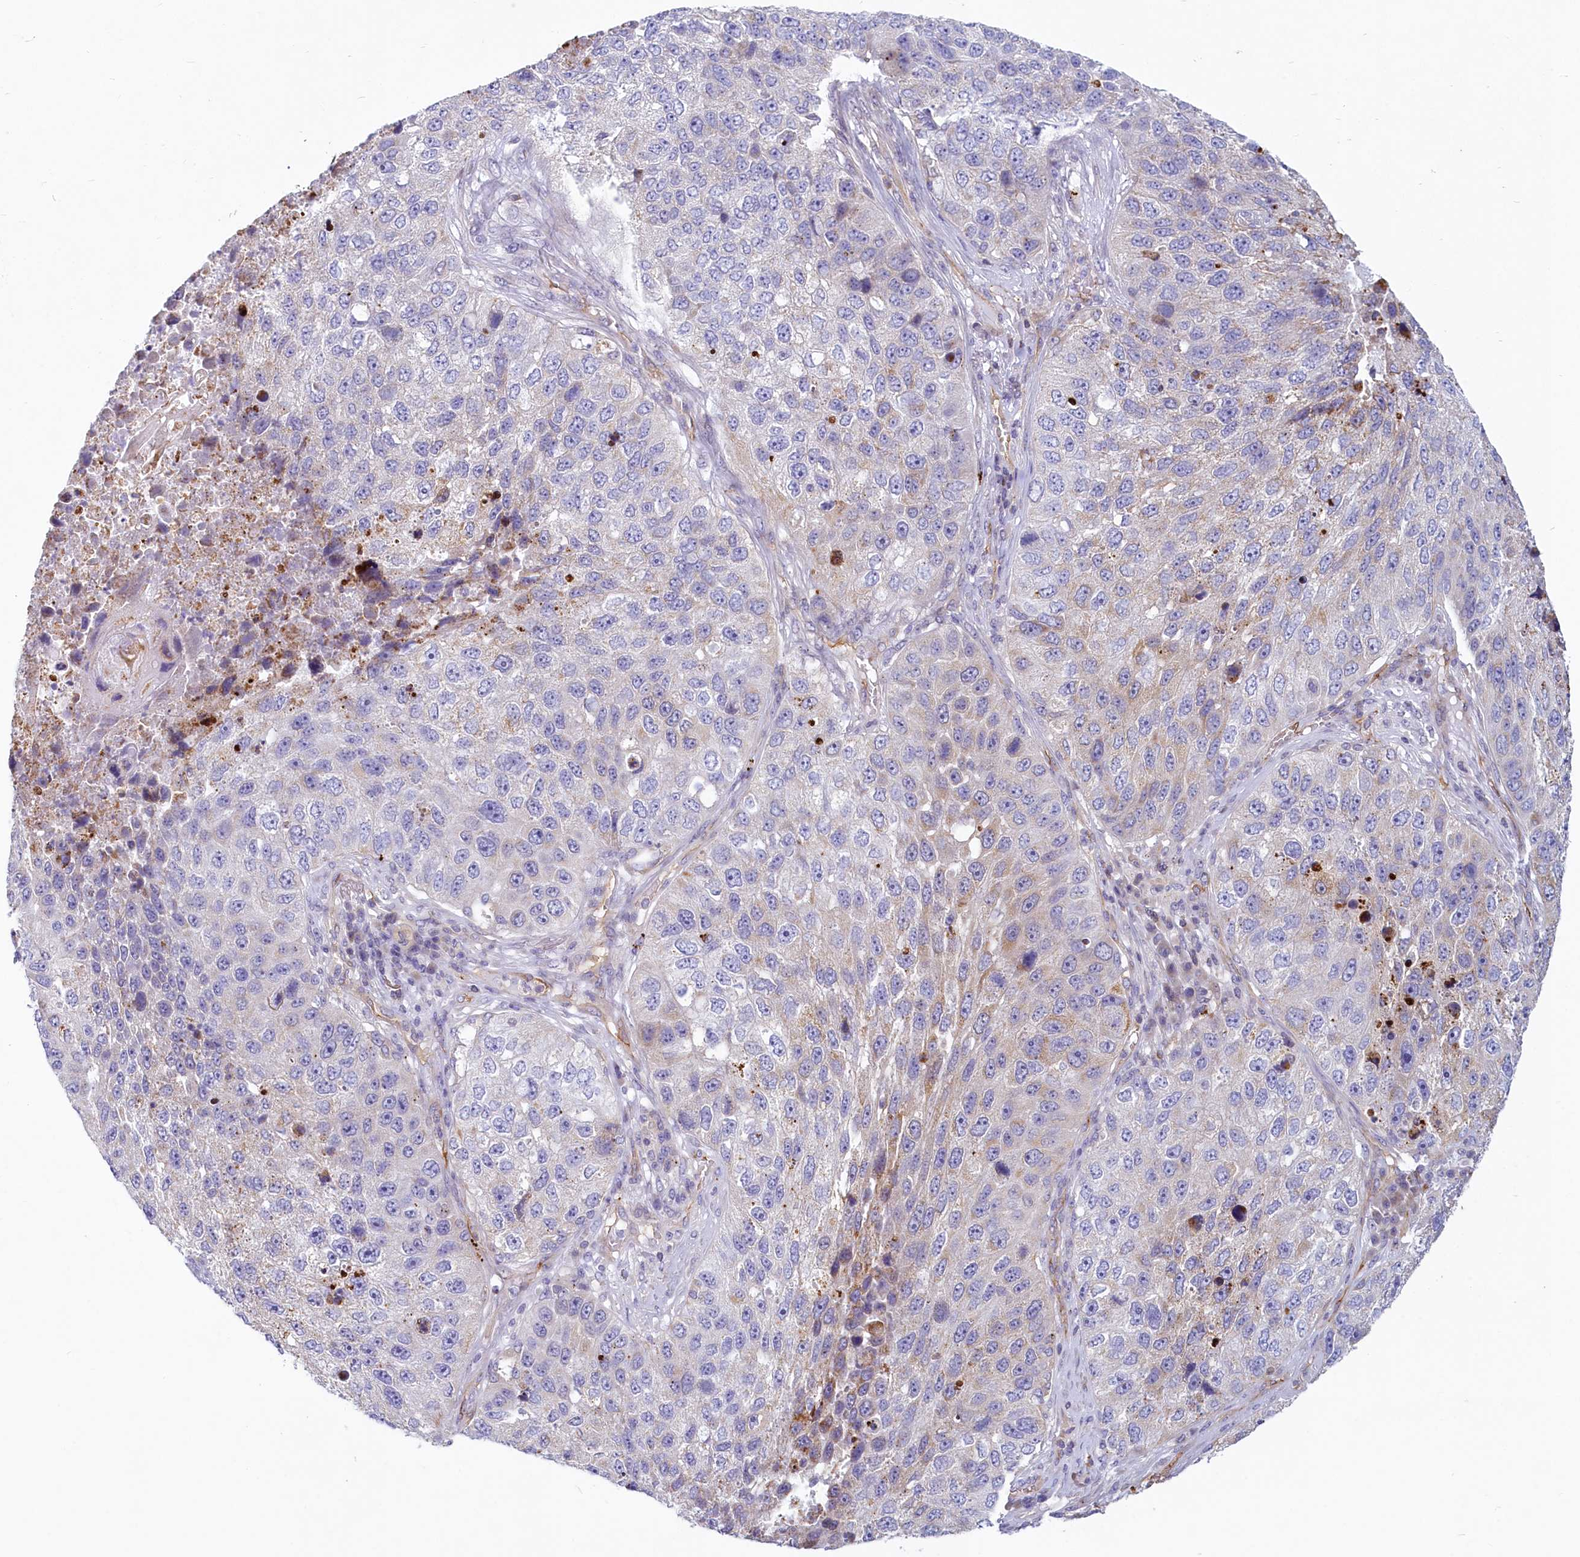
{"staining": {"intensity": "moderate", "quantity": "<25%", "location": "cytoplasmic/membranous"}, "tissue": "lung cancer", "cell_type": "Tumor cells", "image_type": "cancer", "snomed": [{"axis": "morphology", "description": "Squamous cell carcinoma, NOS"}, {"axis": "topography", "description": "Lung"}], "caption": "Immunohistochemical staining of human lung squamous cell carcinoma demonstrates low levels of moderate cytoplasmic/membranous protein staining in about <25% of tumor cells.", "gene": "LMOD3", "patient": {"sex": "male", "age": 61}}